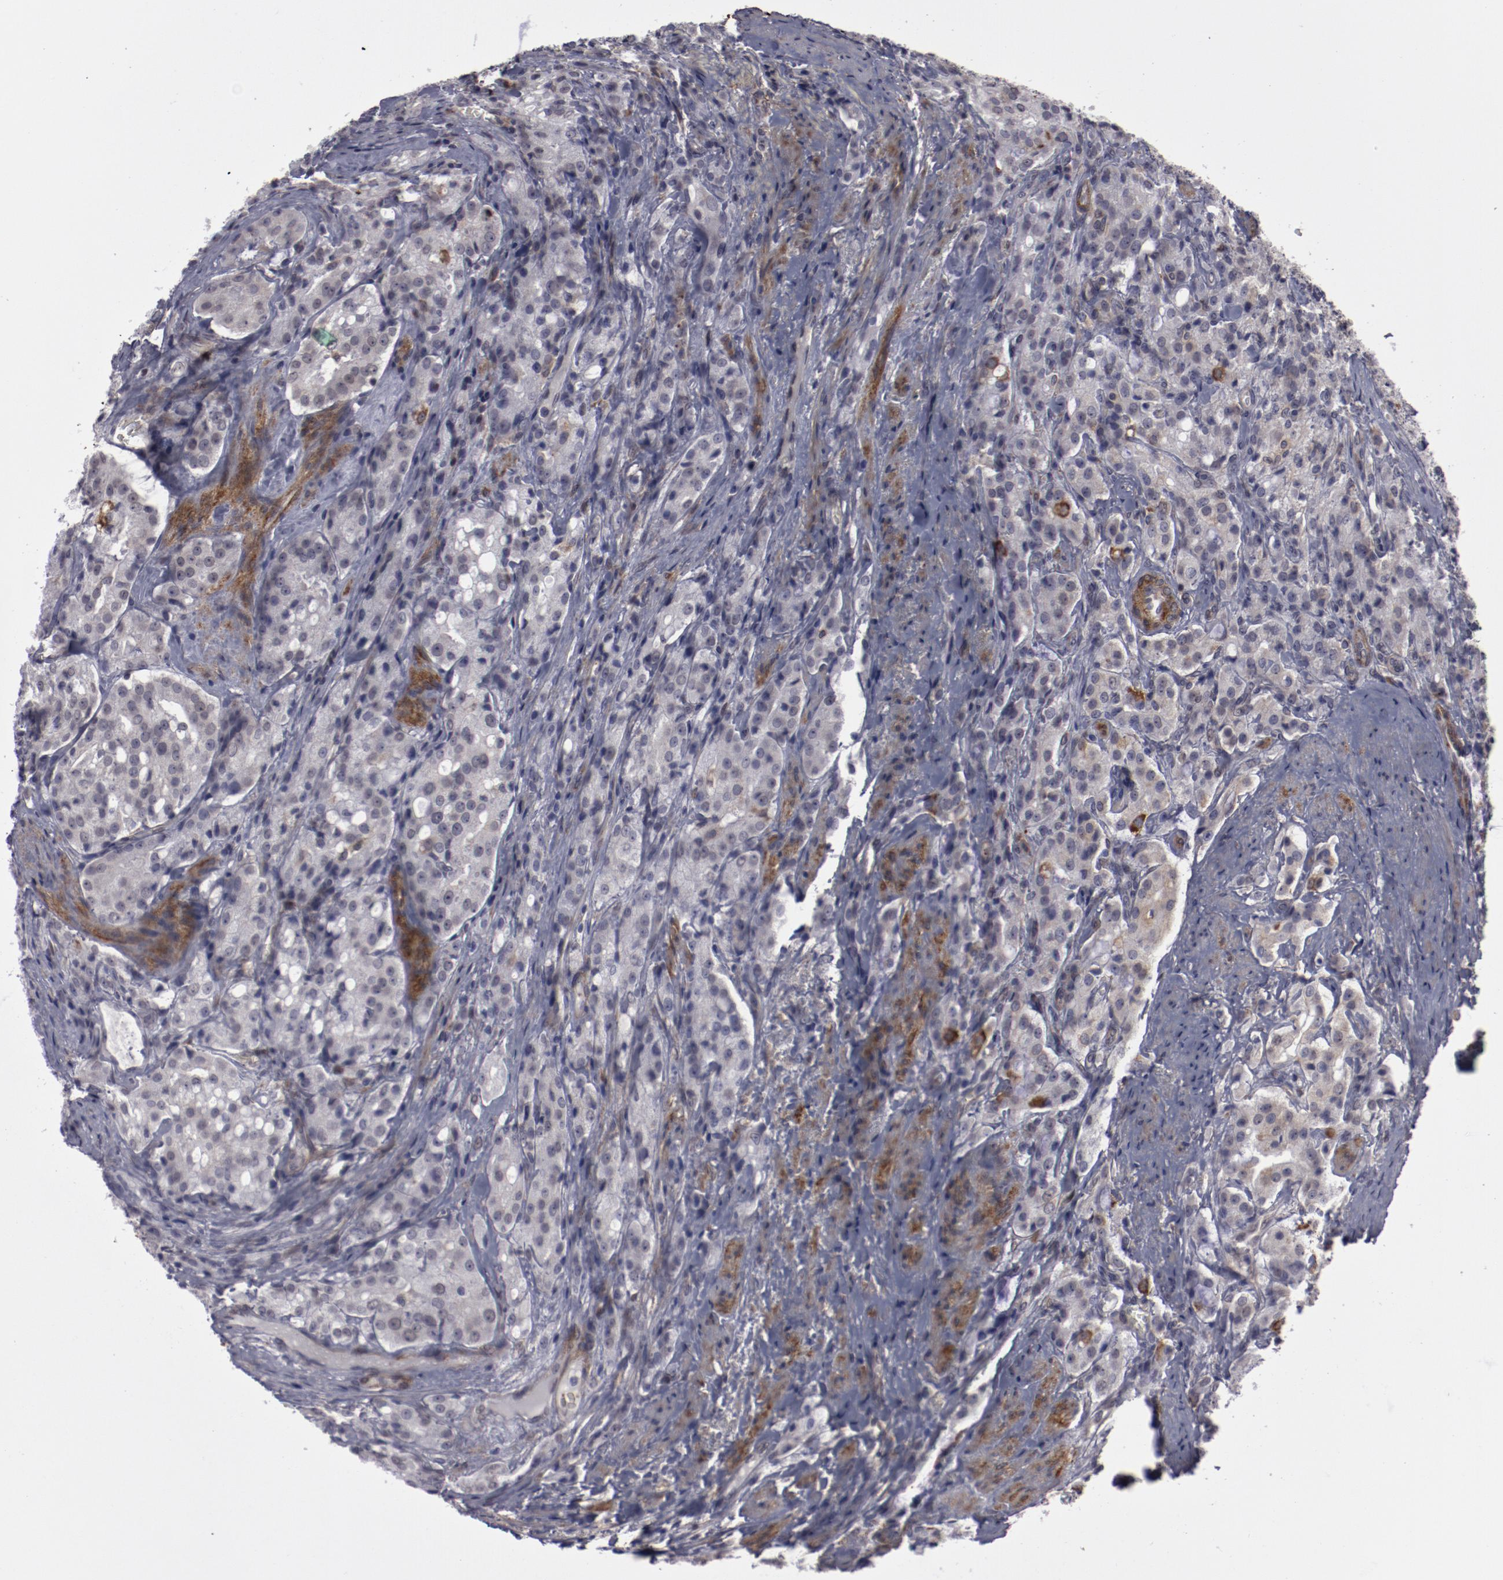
{"staining": {"intensity": "negative", "quantity": "none", "location": "none"}, "tissue": "prostate cancer", "cell_type": "Tumor cells", "image_type": "cancer", "snomed": [{"axis": "morphology", "description": "Adenocarcinoma, Medium grade"}, {"axis": "topography", "description": "Prostate"}], "caption": "Immunohistochemical staining of human medium-grade adenocarcinoma (prostate) exhibits no significant positivity in tumor cells.", "gene": "LEF1", "patient": {"sex": "male", "age": 72}}